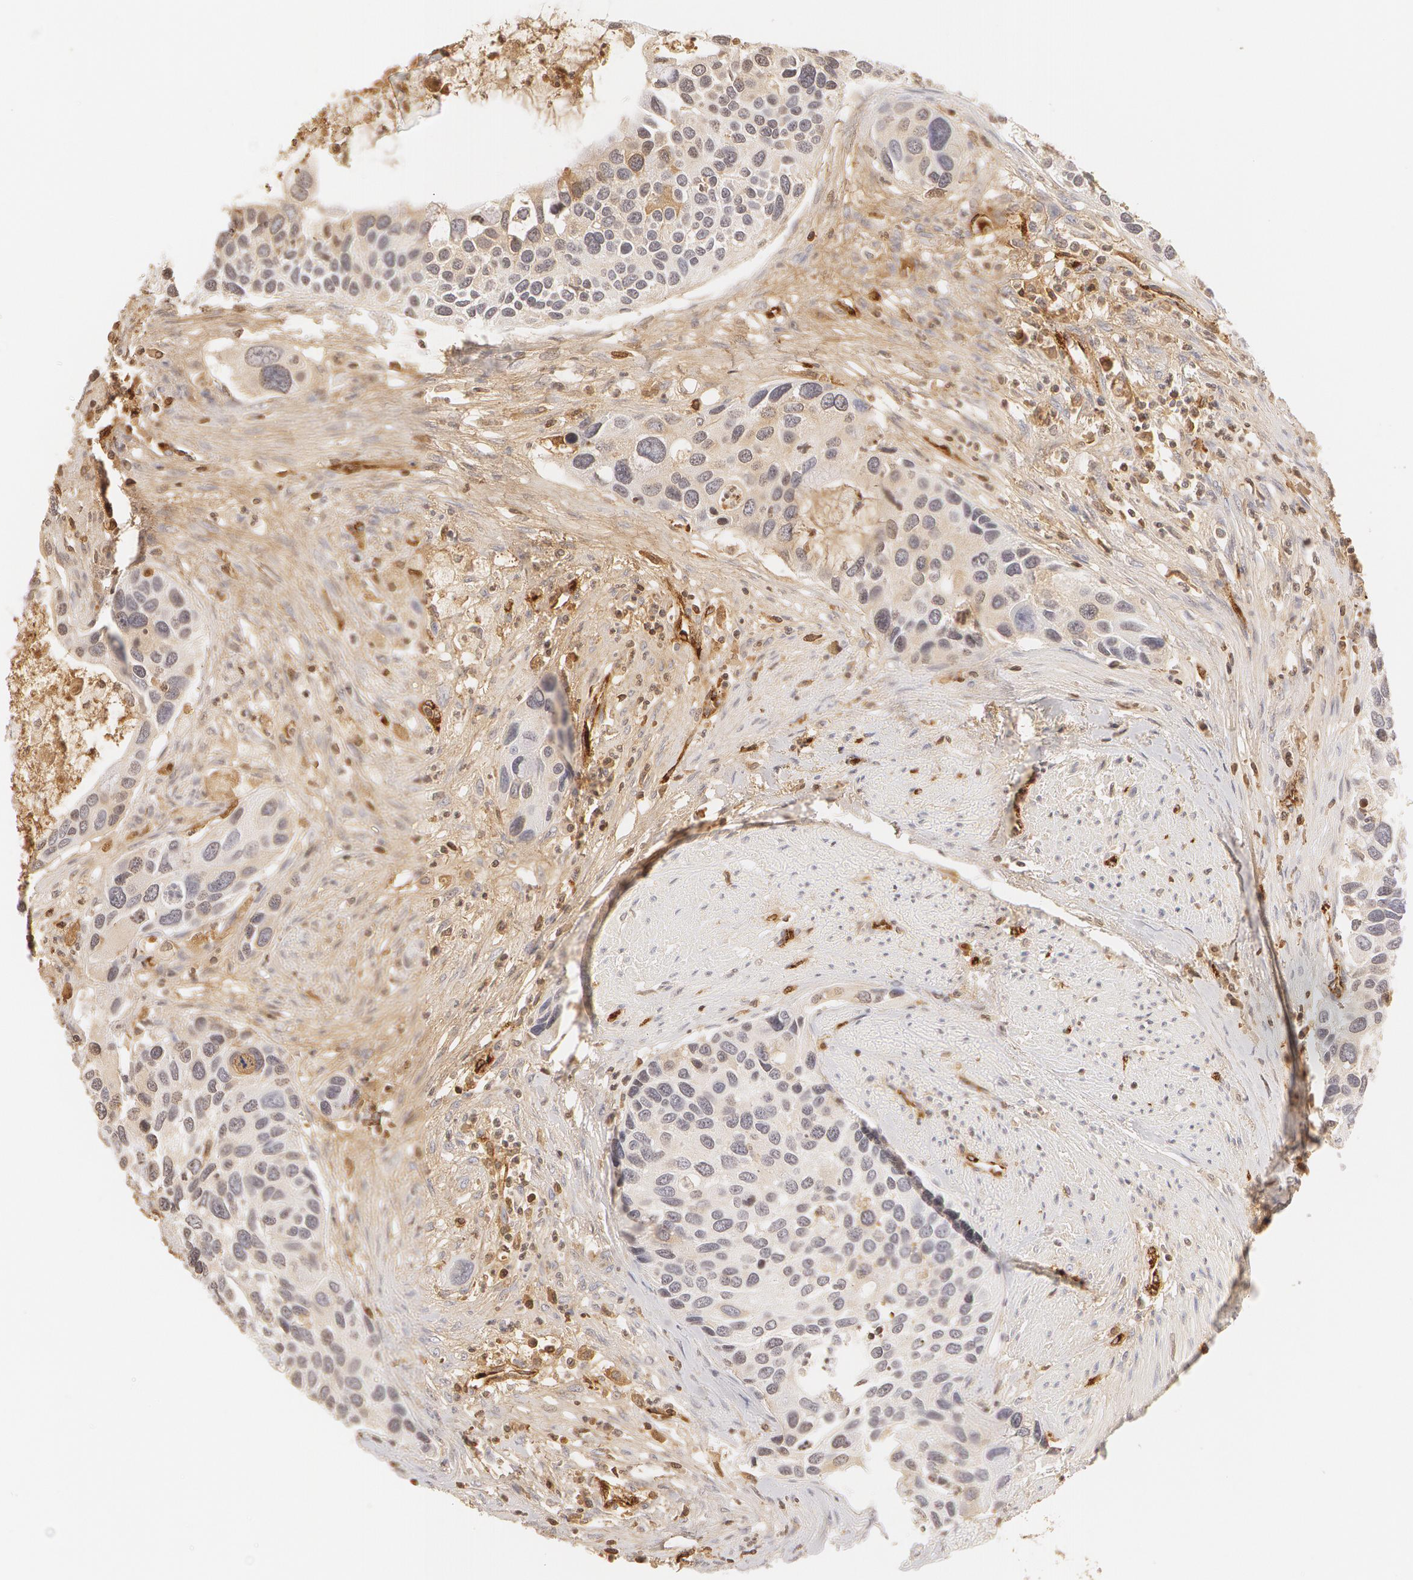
{"staining": {"intensity": "negative", "quantity": "none", "location": "none"}, "tissue": "urothelial cancer", "cell_type": "Tumor cells", "image_type": "cancer", "snomed": [{"axis": "morphology", "description": "Urothelial carcinoma, High grade"}, {"axis": "topography", "description": "Urinary bladder"}], "caption": "High power microscopy image of an immunohistochemistry histopathology image of urothelial cancer, revealing no significant expression in tumor cells.", "gene": "VWF", "patient": {"sex": "male", "age": 66}}